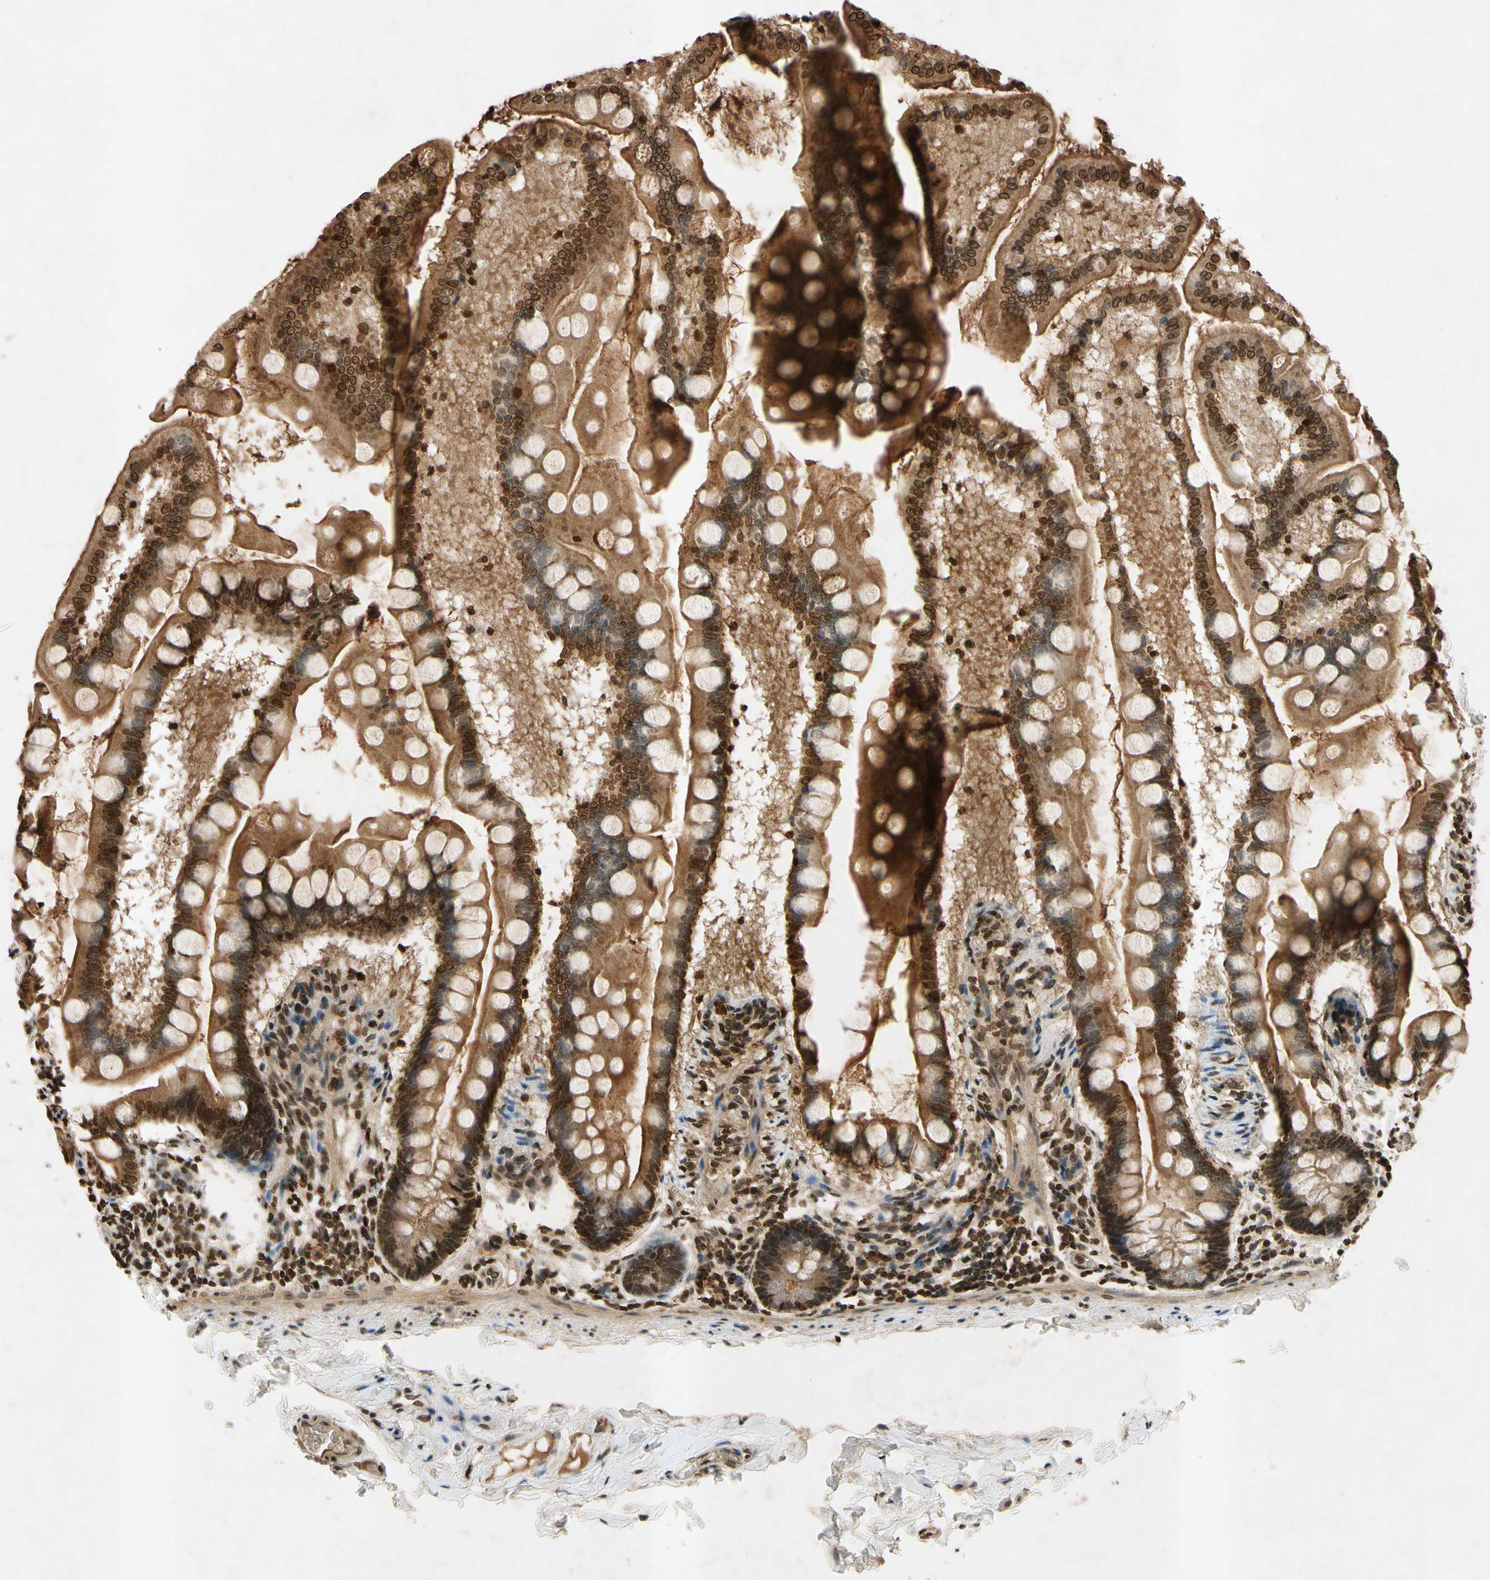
{"staining": {"intensity": "moderate", "quantity": ">75%", "location": "cytoplasmic/membranous,nuclear"}, "tissue": "small intestine", "cell_type": "Glandular cells", "image_type": "normal", "snomed": [{"axis": "morphology", "description": "Normal tissue, NOS"}, {"axis": "topography", "description": "Small intestine"}], "caption": "An immunohistochemistry histopathology image of normal tissue is shown. Protein staining in brown labels moderate cytoplasmic/membranous,nuclear positivity in small intestine within glandular cells. (Brightfield microscopy of DAB IHC at high magnification).", "gene": "HOXB3", "patient": {"sex": "male", "age": 41}}